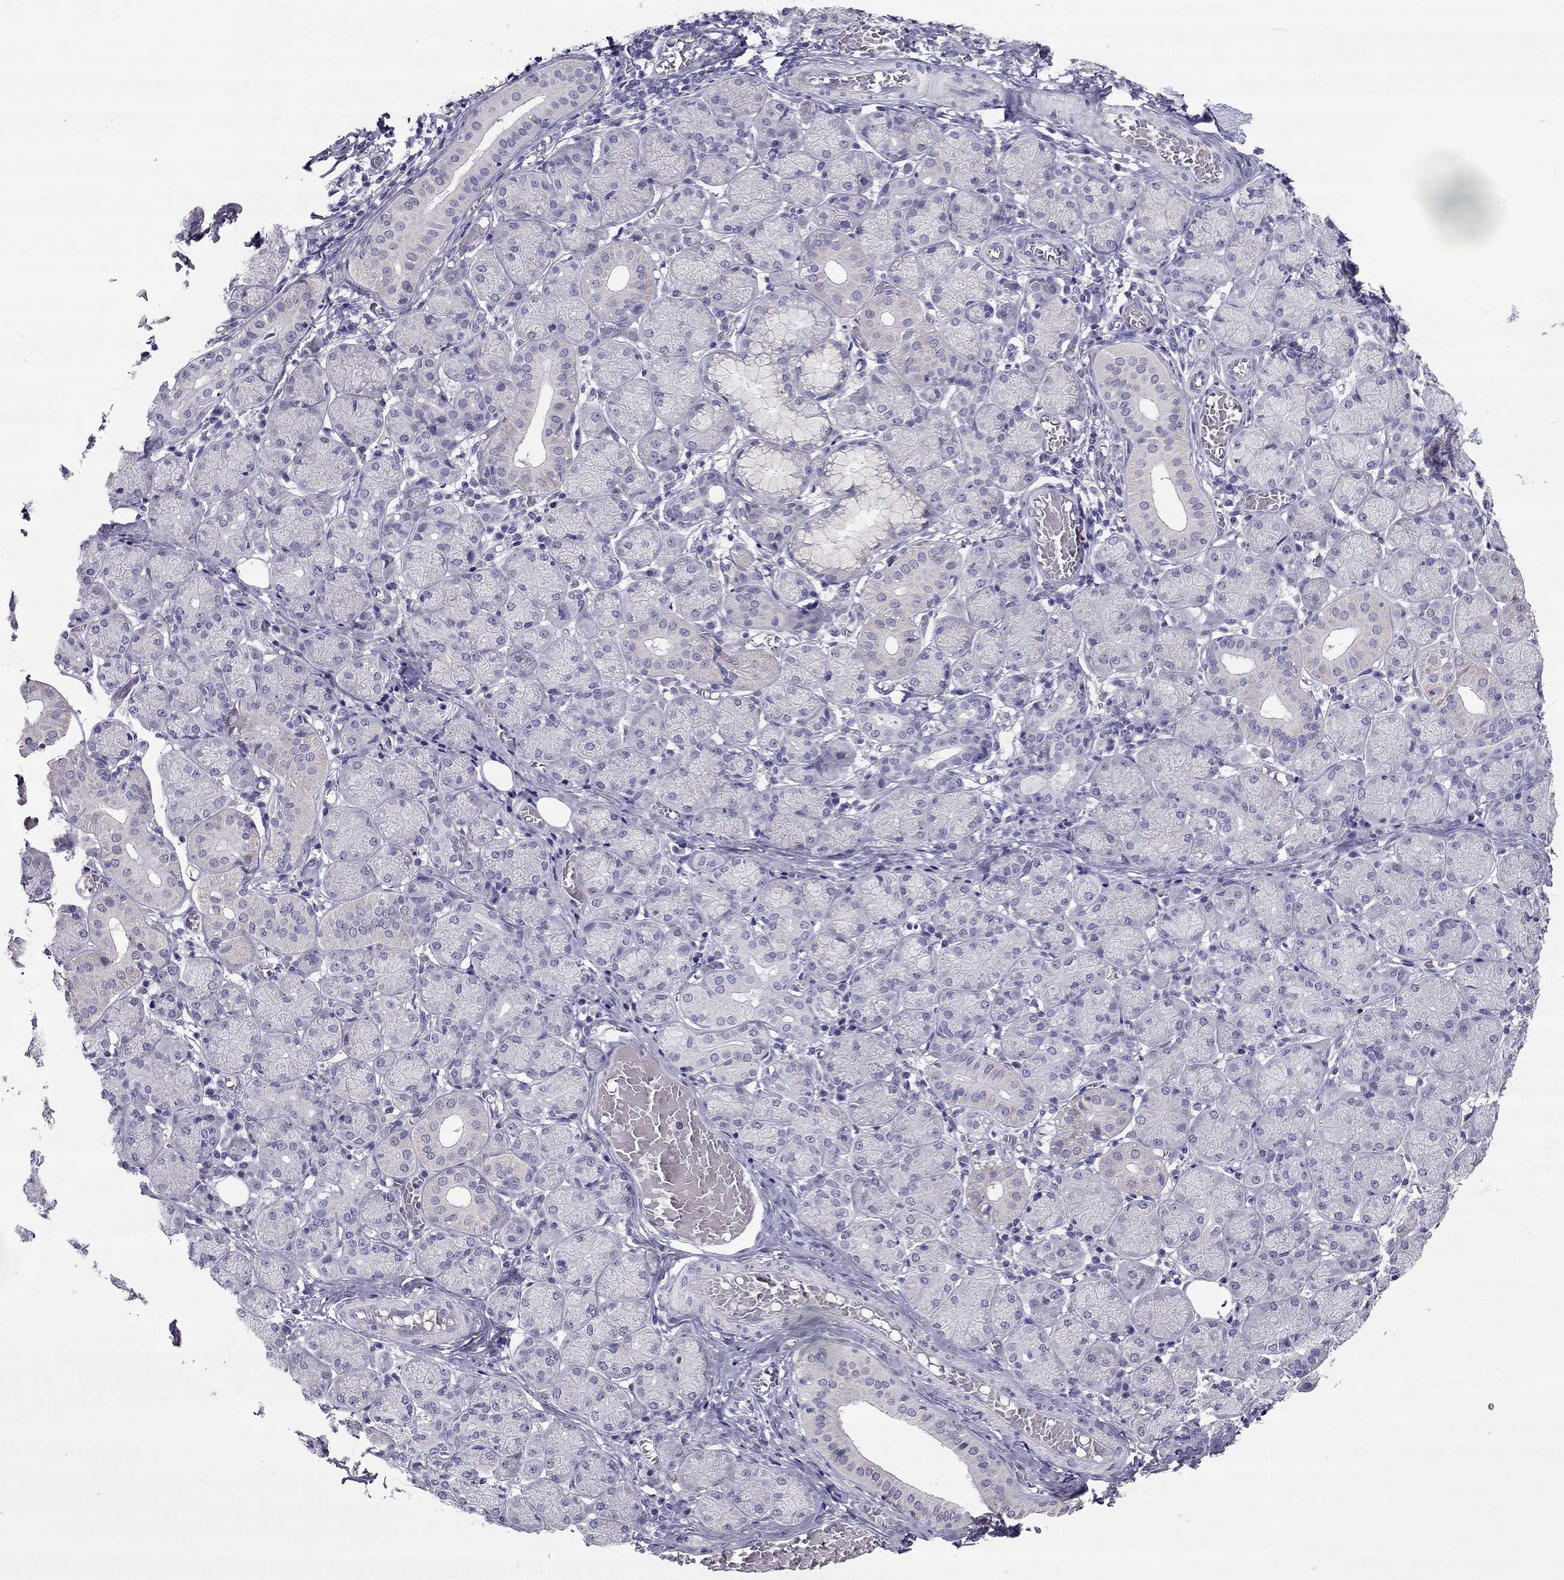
{"staining": {"intensity": "negative", "quantity": "none", "location": "none"}, "tissue": "salivary gland", "cell_type": "Glandular cells", "image_type": "normal", "snomed": [{"axis": "morphology", "description": "Normal tissue, NOS"}, {"axis": "topography", "description": "Salivary gland"}, {"axis": "topography", "description": "Peripheral nerve tissue"}], "caption": "Immunohistochemistry histopathology image of normal salivary gland stained for a protein (brown), which reveals no expression in glandular cells. The staining is performed using DAB (3,3'-diaminobenzidine) brown chromogen with nuclei counter-stained in using hematoxylin.", "gene": "MYBPH", "patient": {"sex": "female", "age": 24}}